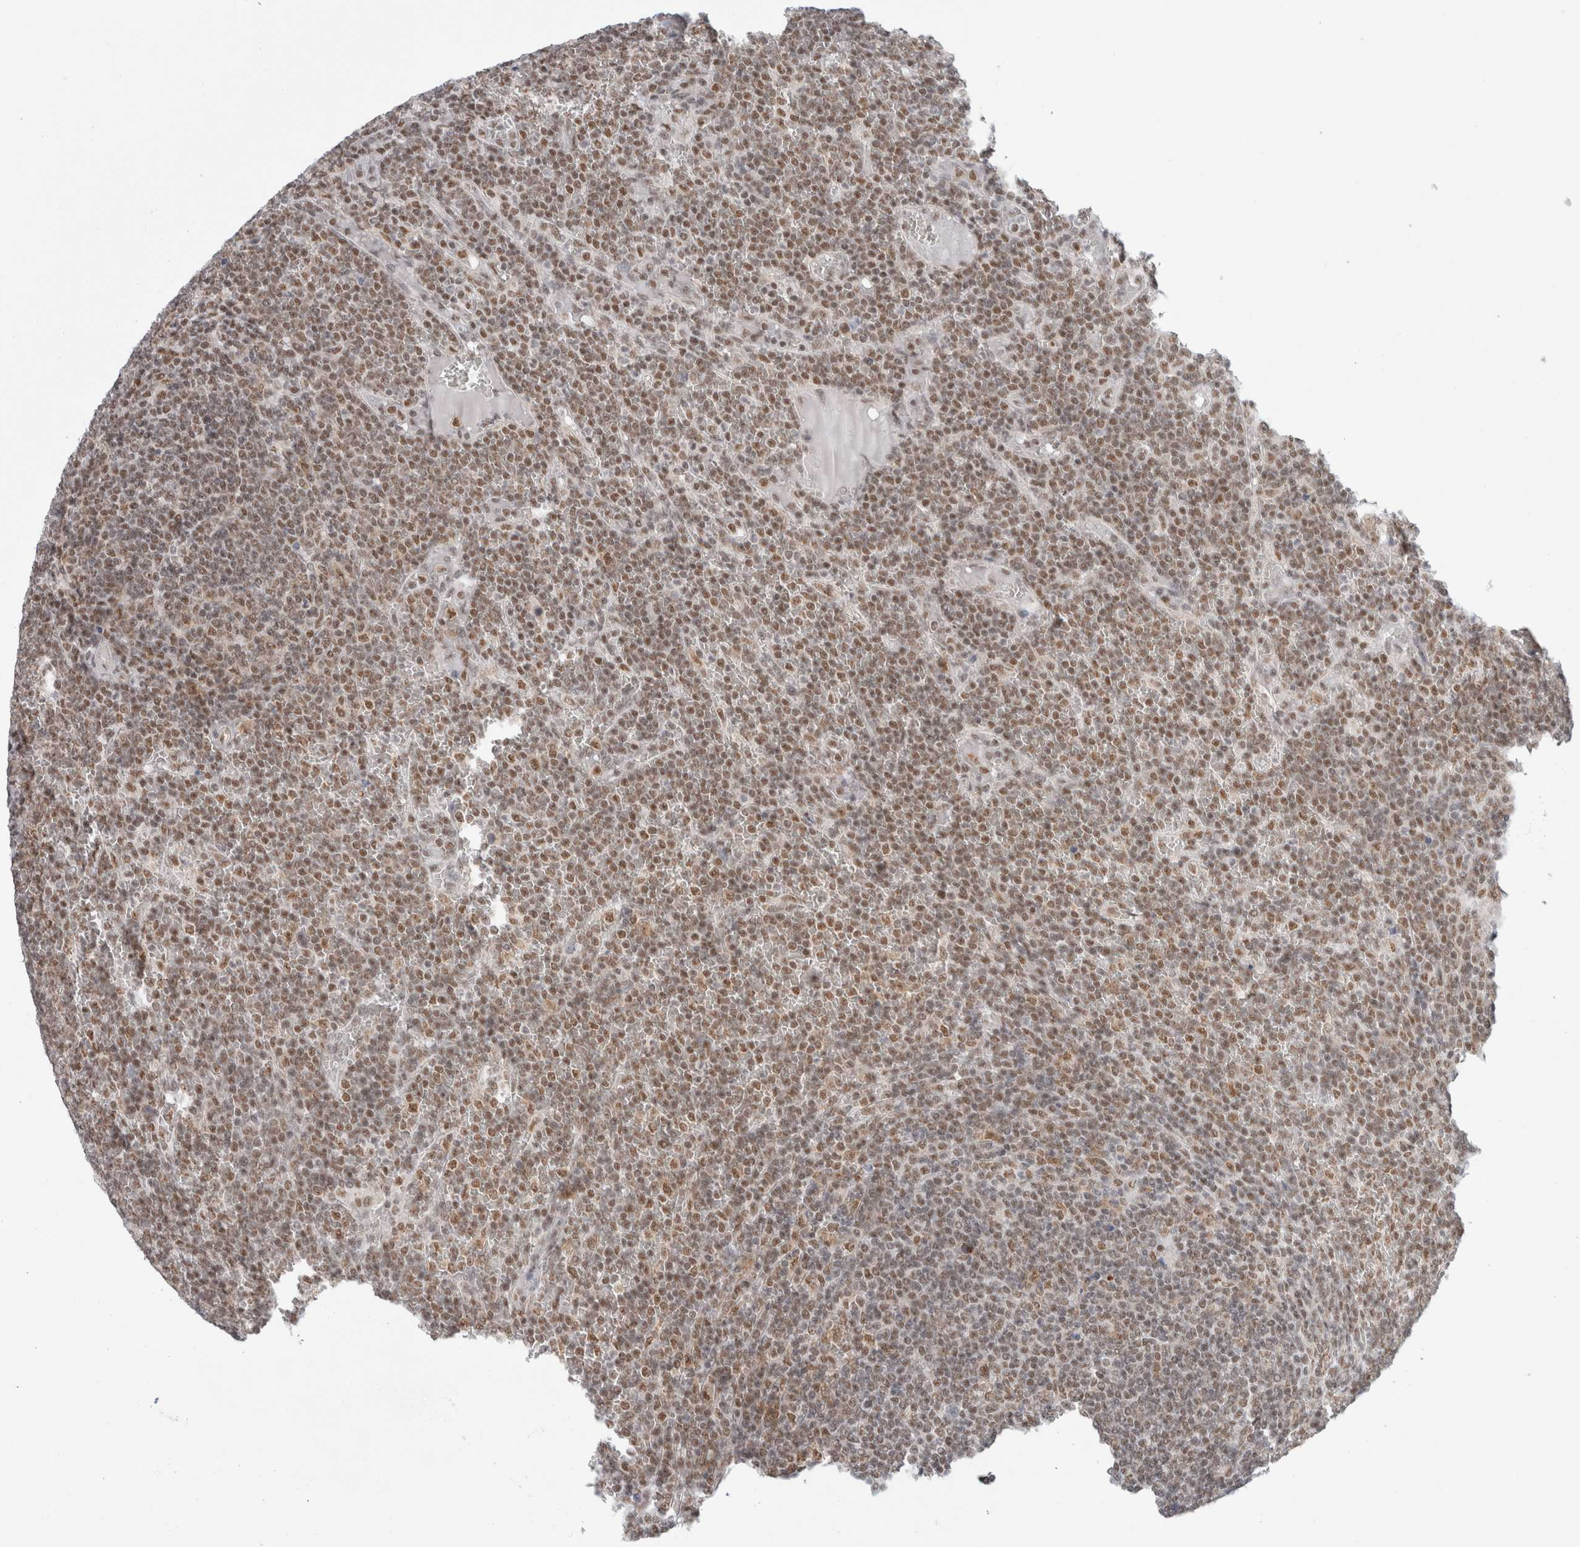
{"staining": {"intensity": "moderate", "quantity": ">75%", "location": "nuclear"}, "tissue": "lymphoma", "cell_type": "Tumor cells", "image_type": "cancer", "snomed": [{"axis": "morphology", "description": "Malignant lymphoma, non-Hodgkin's type, Low grade"}, {"axis": "topography", "description": "Spleen"}], "caption": "Protein expression analysis of human malignant lymphoma, non-Hodgkin's type (low-grade) reveals moderate nuclear staining in about >75% of tumor cells.", "gene": "TRMT12", "patient": {"sex": "female", "age": 19}}